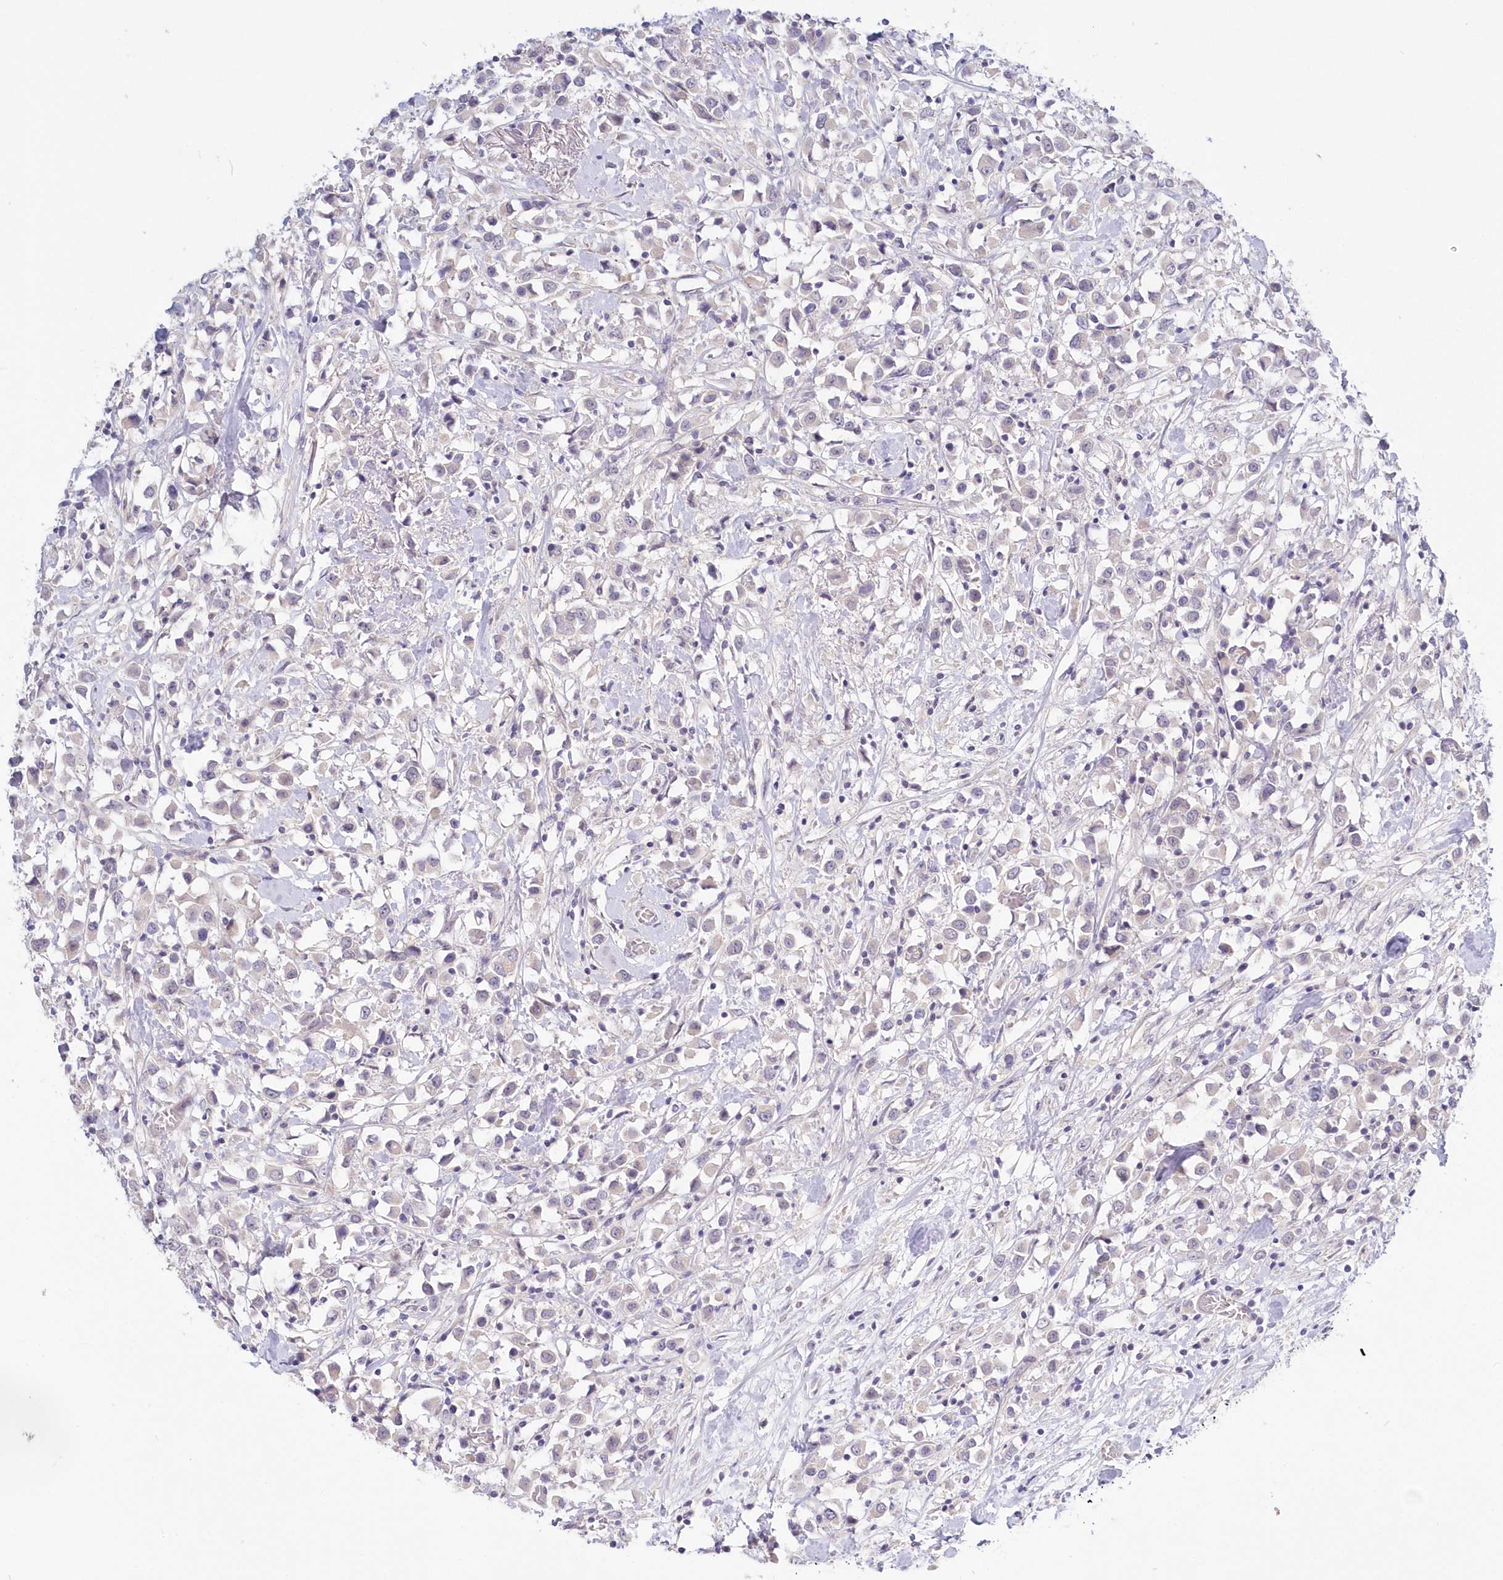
{"staining": {"intensity": "negative", "quantity": "none", "location": "none"}, "tissue": "breast cancer", "cell_type": "Tumor cells", "image_type": "cancer", "snomed": [{"axis": "morphology", "description": "Duct carcinoma"}, {"axis": "topography", "description": "Breast"}], "caption": "Immunohistochemistry of human infiltrating ductal carcinoma (breast) exhibits no positivity in tumor cells.", "gene": "KATNA1", "patient": {"sex": "female", "age": 61}}